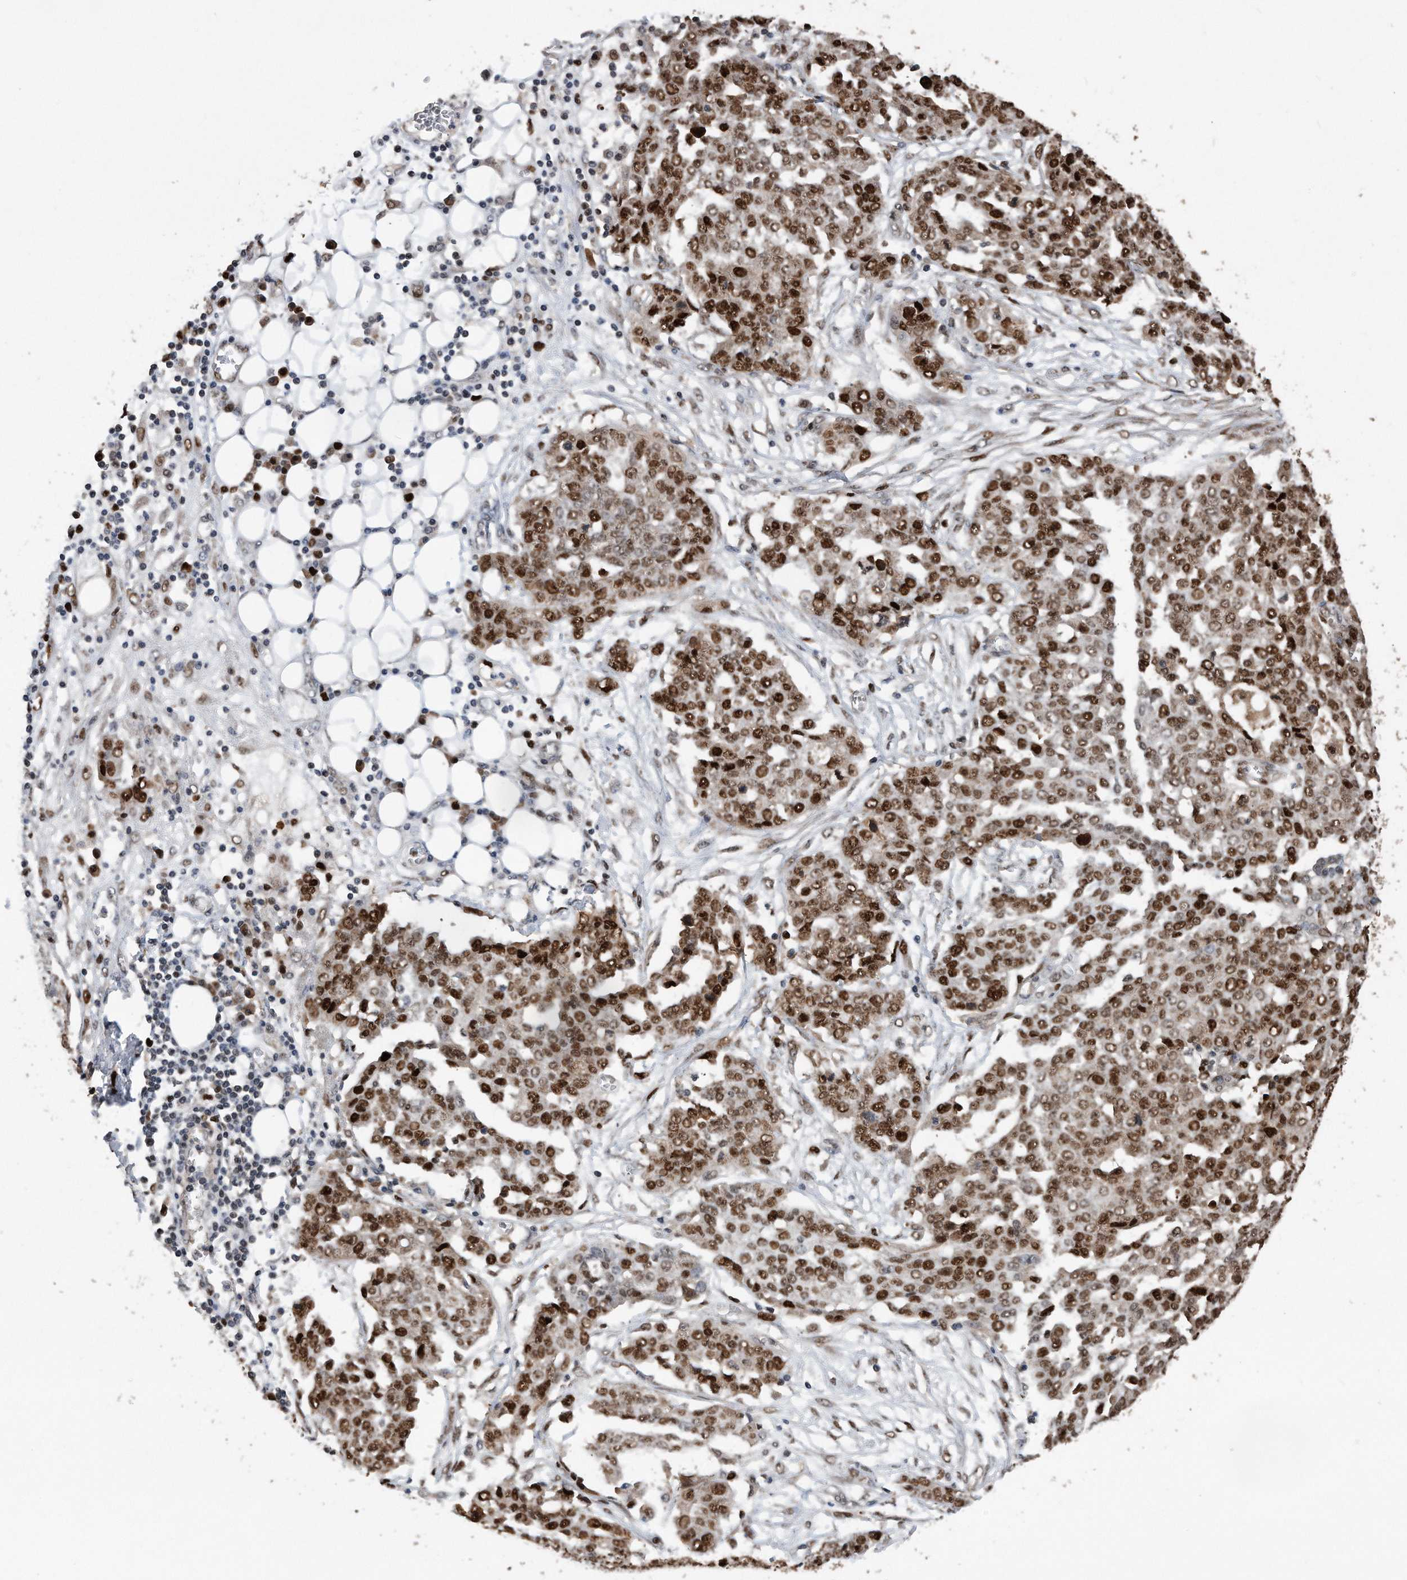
{"staining": {"intensity": "strong", "quantity": ">75%", "location": "nuclear"}, "tissue": "ovarian cancer", "cell_type": "Tumor cells", "image_type": "cancer", "snomed": [{"axis": "morphology", "description": "Cystadenocarcinoma, serous, NOS"}, {"axis": "topography", "description": "Soft tissue"}, {"axis": "topography", "description": "Ovary"}], "caption": "Strong nuclear protein expression is present in approximately >75% of tumor cells in ovarian serous cystadenocarcinoma. The staining is performed using DAB (3,3'-diaminobenzidine) brown chromogen to label protein expression. The nuclei are counter-stained blue using hematoxylin.", "gene": "PCNA", "patient": {"sex": "female", "age": 57}}